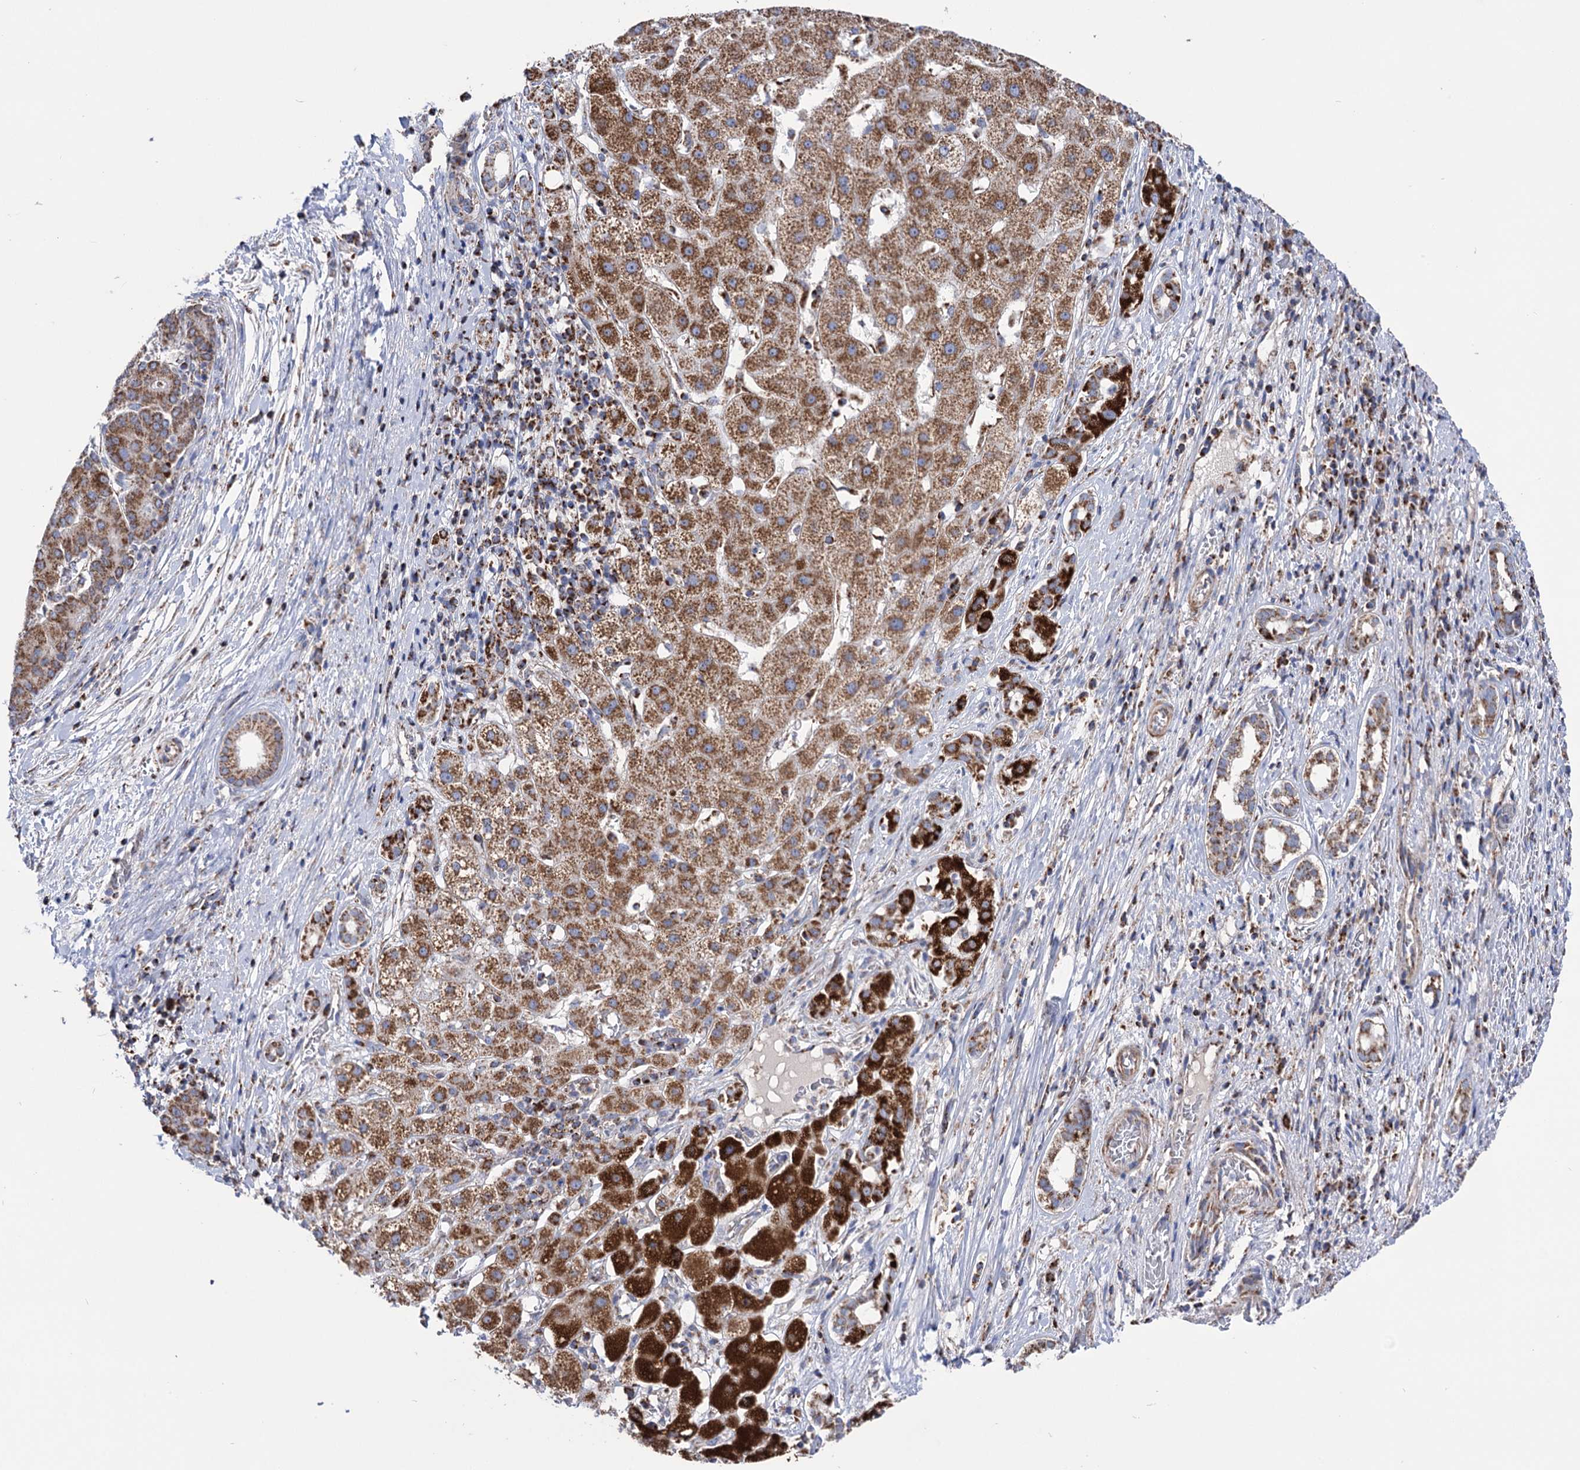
{"staining": {"intensity": "moderate", "quantity": ">75%", "location": "cytoplasmic/membranous"}, "tissue": "liver cancer", "cell_type": "Tumor cells", "image_type": "cancer", "snomed": [{"axis": "morphology", "description": "Carcinoma, Hepatocellular, NOS"}, {"axis": "topography", "description": "Liver"}], "caption": "Immunohistochemistry staining of liver hepatocellular carcinoma, which shows medium levels of moderate cytoplasmic/membranous expression in approximately >75% of tumor cells indicating moderate cytoplasmic/membranous protein expression. The staining was performed using DAB (3,3'-diaminobenzidine) (brown) for protein detection and nuclei were counterstained in hematoxylin (blue).", "gene": "ABHD10", "patient": {"sex": "male", "age": 65}}